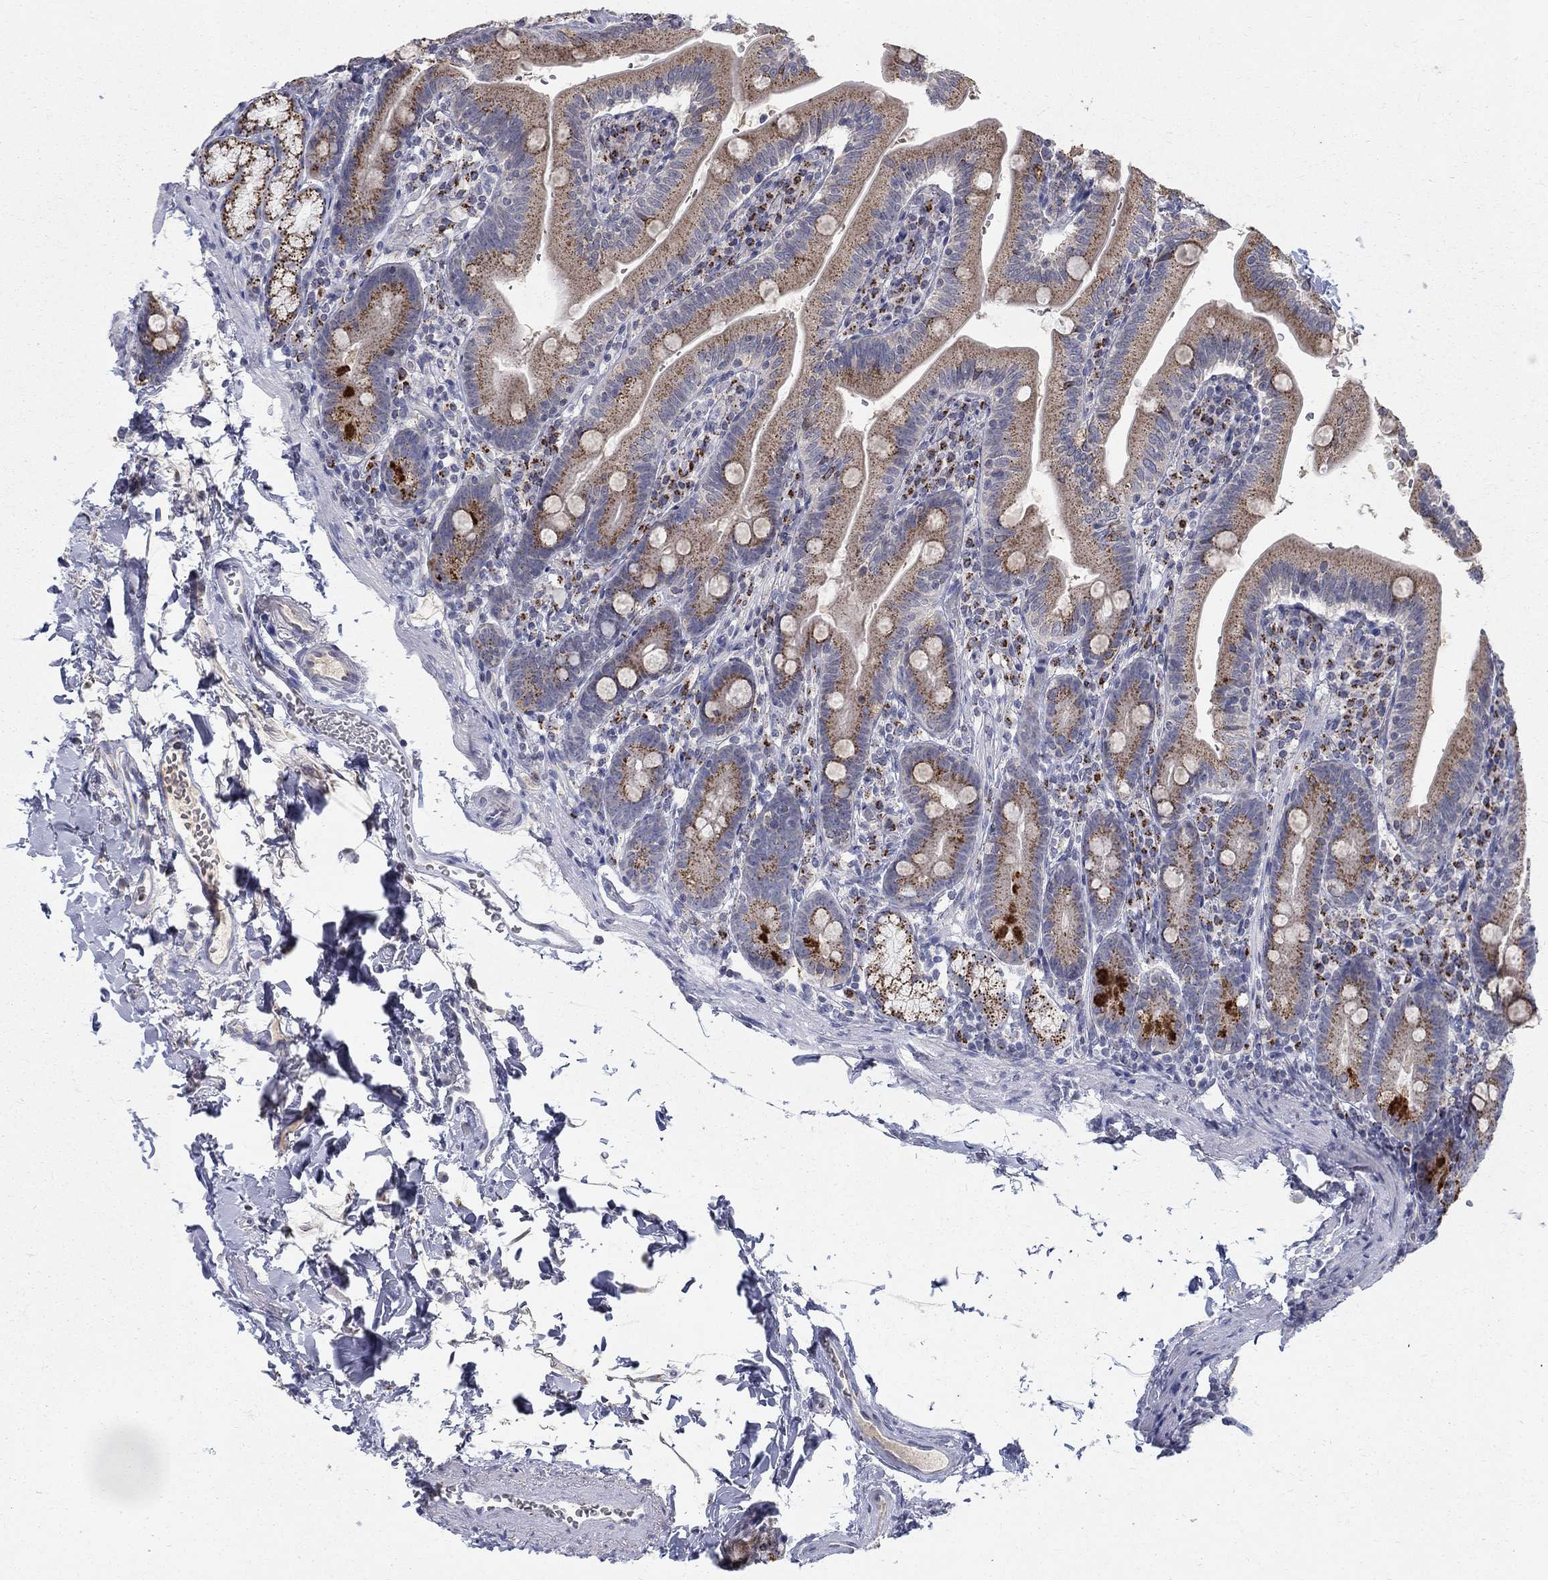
{"staining": {"intensity": "moderate", "quantity": ">75%", "location": "cytoplasmic/membranous"}, "tissue": "duodenum", "cell_type": "Glandular cells", "image_type": "normal", "snomed": [{"axis": "morphology", "description": "Normal tissue, NOS"}, {"axis": "topography", "description": "Duodenum"}], "caption": "A high-resolution micrograph shows IHC staining of normal duodenum, which exhibits moderate cytoplasmic/membranous expression in about >75% of glandular cells. The staining was performed using DAB to visualize the protein expression in brown, while the nuclei were stained in blue with hematoxylin (Magnification: 20x).", "gene": "PANK3", "patient": {"sex": "female", "age": 67}}